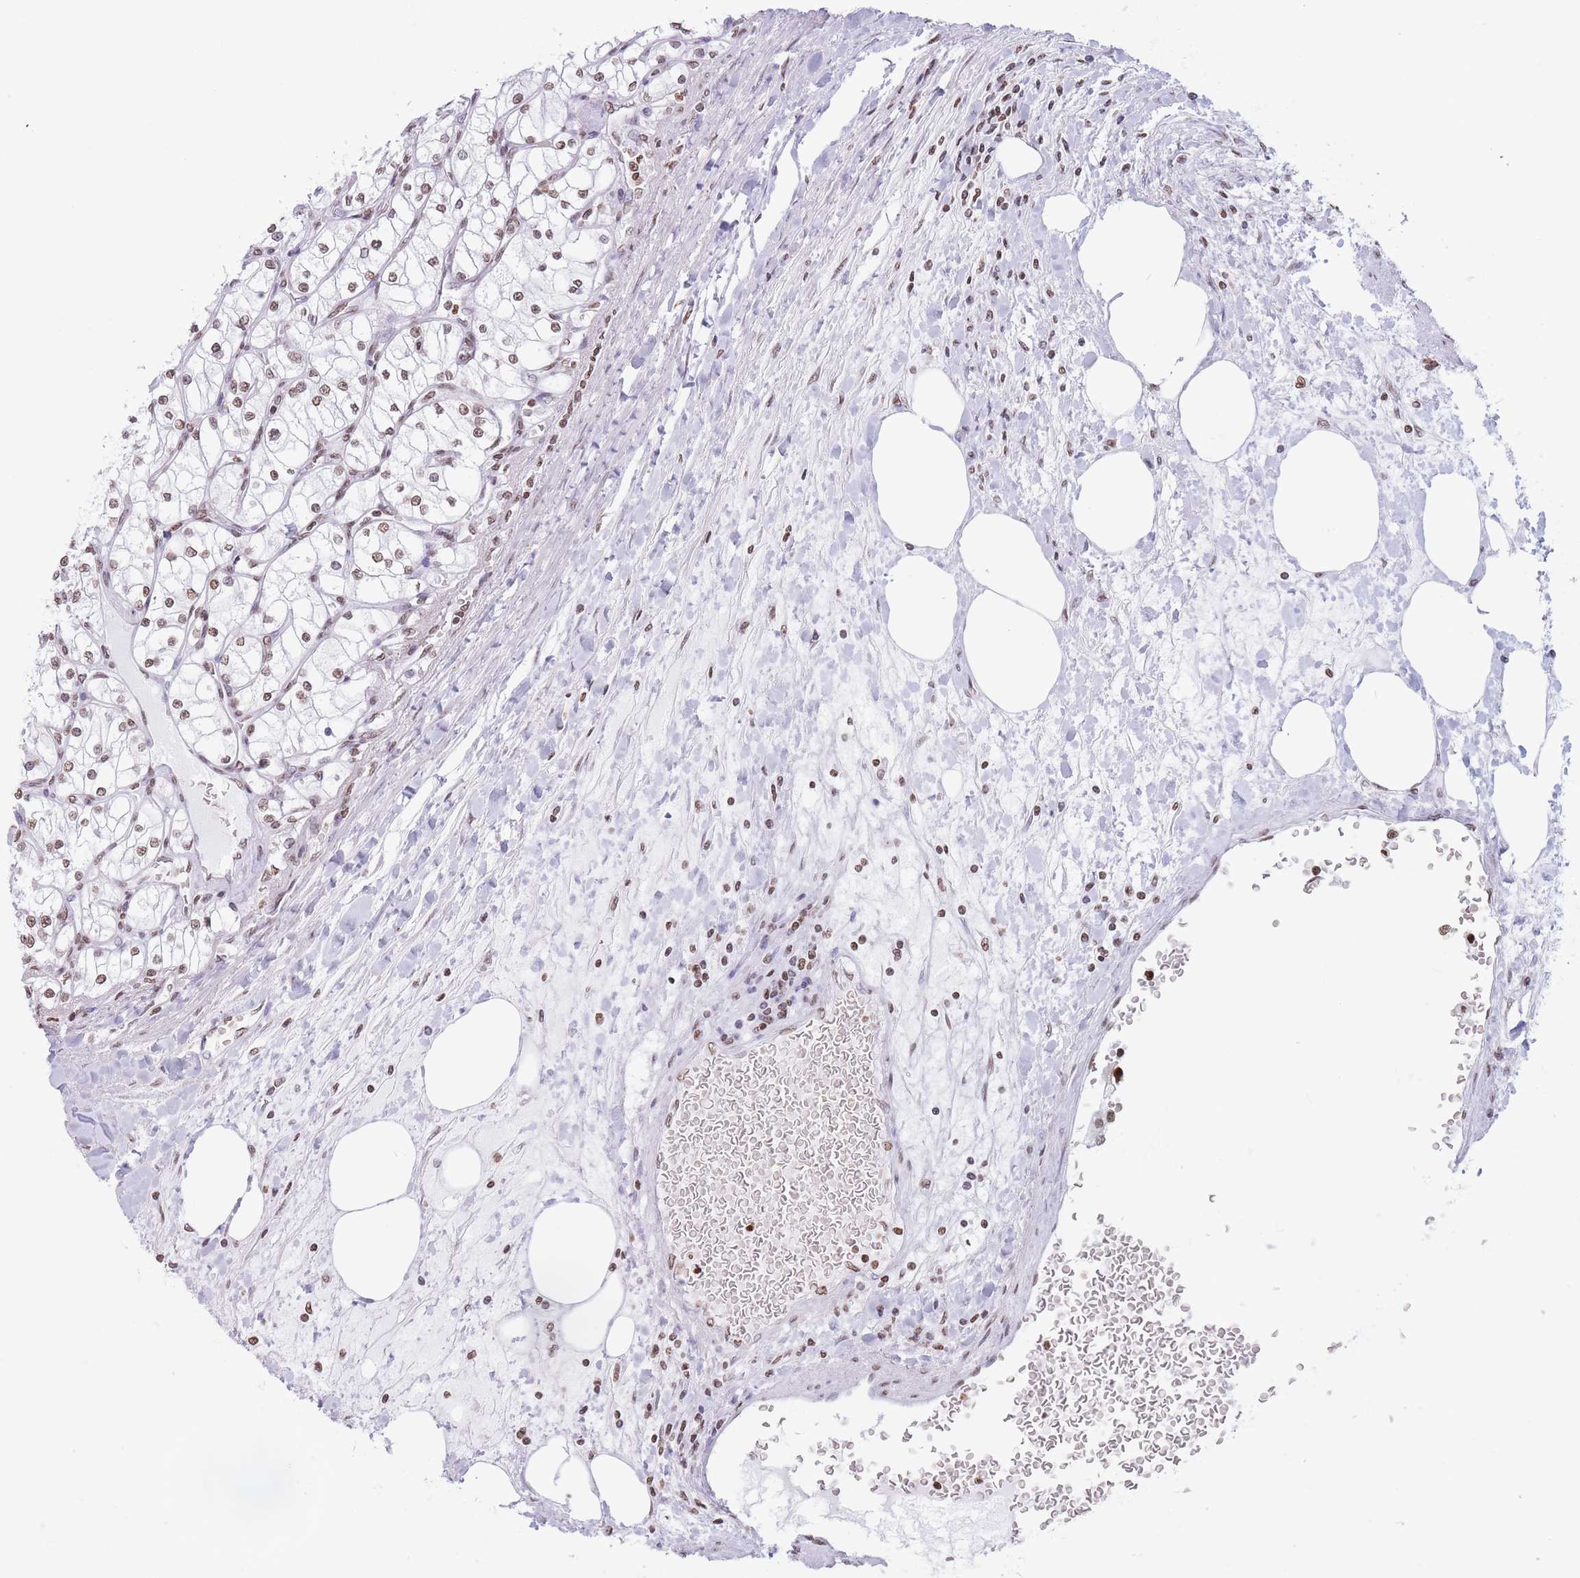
{"staining": {"intensity": "moderate", "quantity": ">75%", "location": "nuclear"}, "tissue": "renal cancer", "cell_type": "Tumor cells", "image_type": "cancer", "snomed": [{"axis": "morphology", "description": "Adenocarcinoma, NOS"}, {"axis": "topography", "description": "Kidney"}], "caption": "A photomicrograph of human adenocarcinoma (renal) stained for a protein exhibits moderate nuclear brown staining in tumor cells.", "gene": "RYK", "patient": {"sex": "male", "age": 80}}